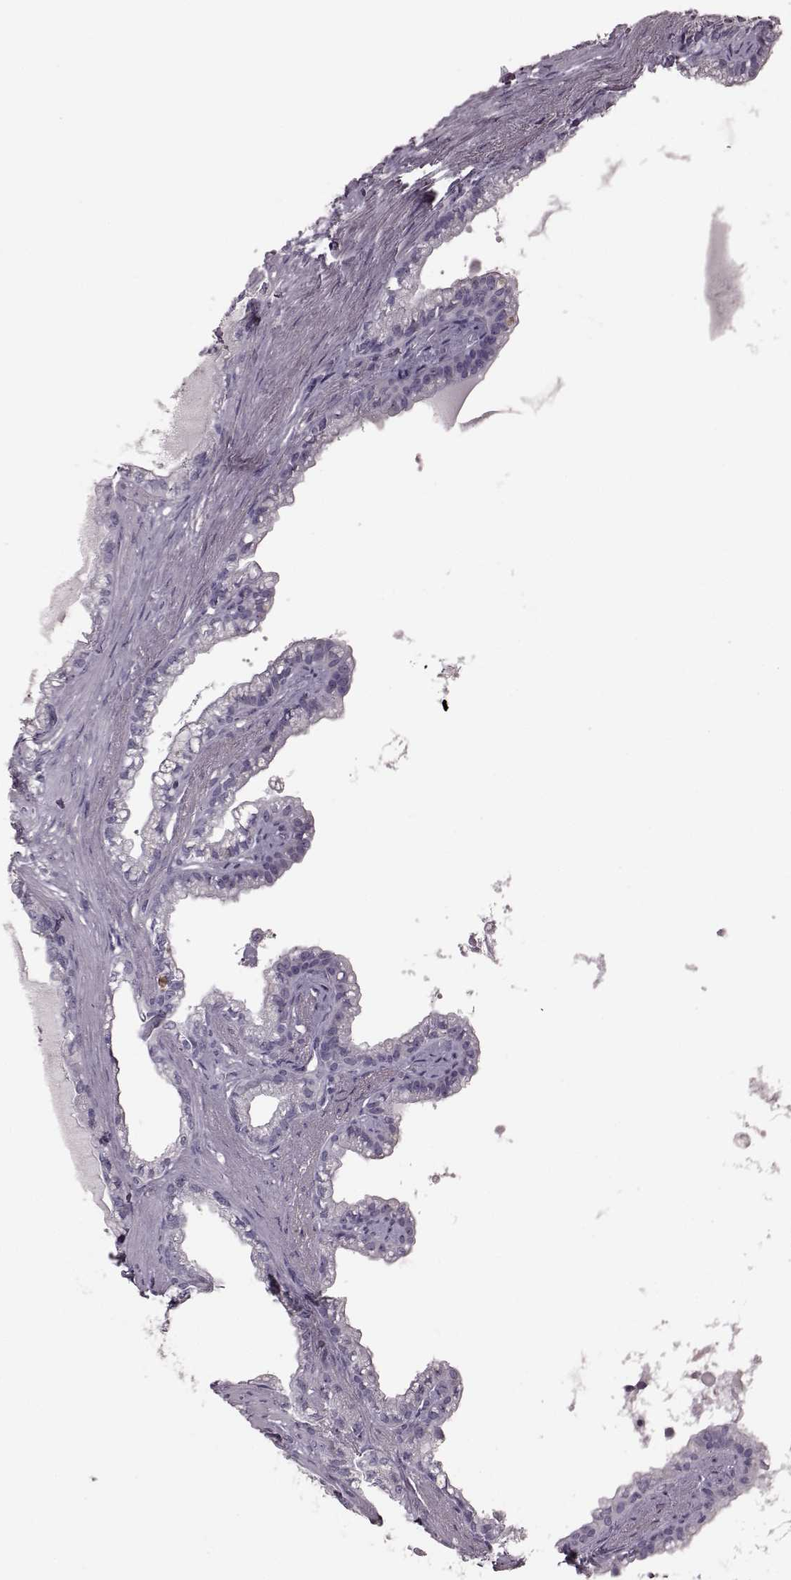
{"staining": {"intensity": "negative", "quantity": "none", "location": "none"}, "tissue": "seminal vesicle", "cell_type": "Glandular cells", "image_type": "normal", "snomed": [{"axis": "morphology", "description": "Normal tissue, NOS"}, {"axis": "morphology", "description": "Urothelial carcinoma, NOS"}, {"axis": "topography", "description": "Urinary bladder"}, {"axis": "topography", "description": "Seminal veicle"}], "caption": "Image shows no protein expression in glandular cells of benign seminal vesicle. (DAB immunohistochemistry (IHC), high magnification).", "gene": "SNTG1", "patient": {"sex": "male", "age": 76}}